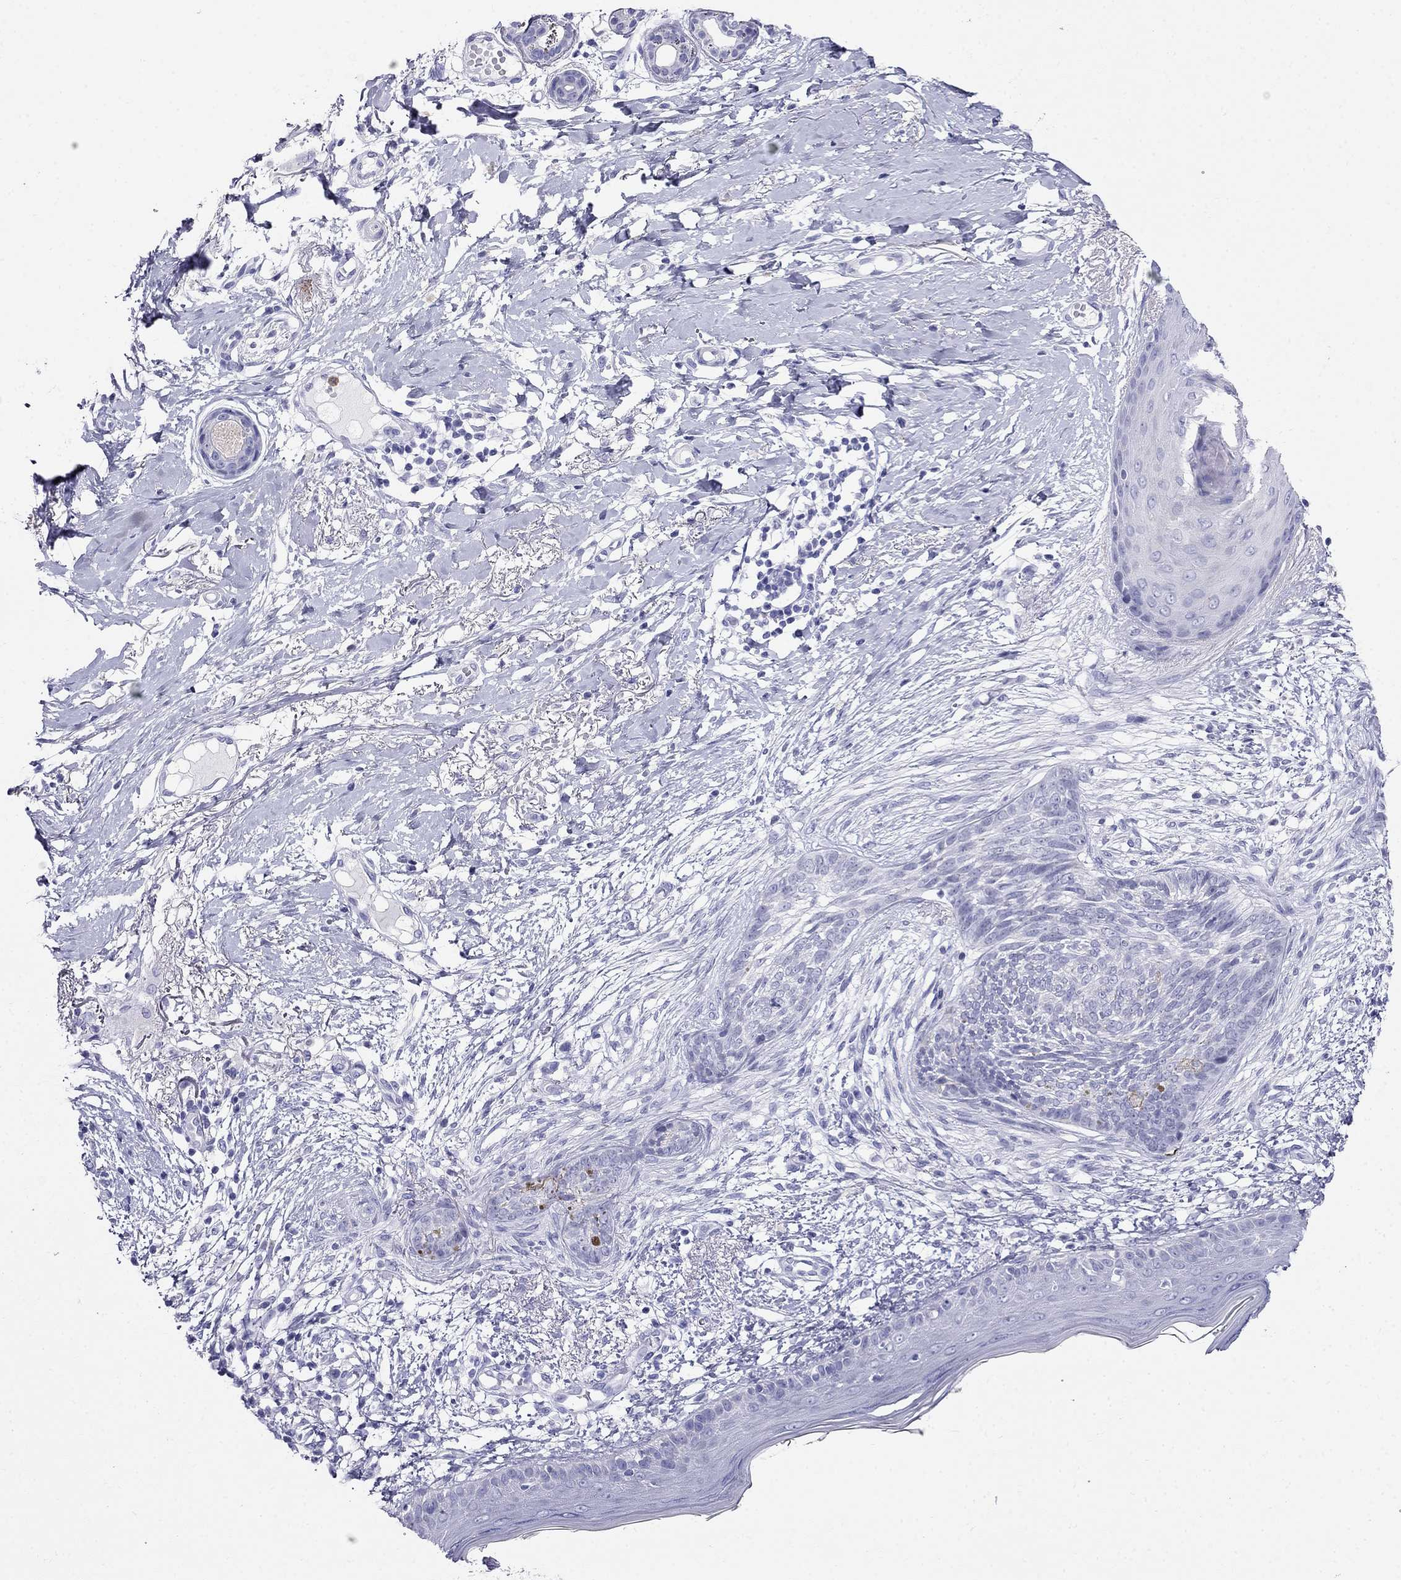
{"staining": {"intensity": "negative", "quantity": "none", "location": "none"}, "tissue": "skin cancer", "cell_type": "Tumor cells", "image_type": "cancer", "snomed": [{"axis": "morphology", "description": "Normal tissue, NOS"}, {"axis": "morphology", "description": "Basal cell carcinoma"}, {"axis": "topography", "description": "Skin"}], "caption": "High magnification brightfield microscopy of skin cancer stained with DAB (3,3'-diaminobenzidine) (brown) and counterstained with hematoxylin (blue): tumor cells show no significant positivity.", "gene": "PPP1R36", "patient": {"sex": "male", "age": 84}}